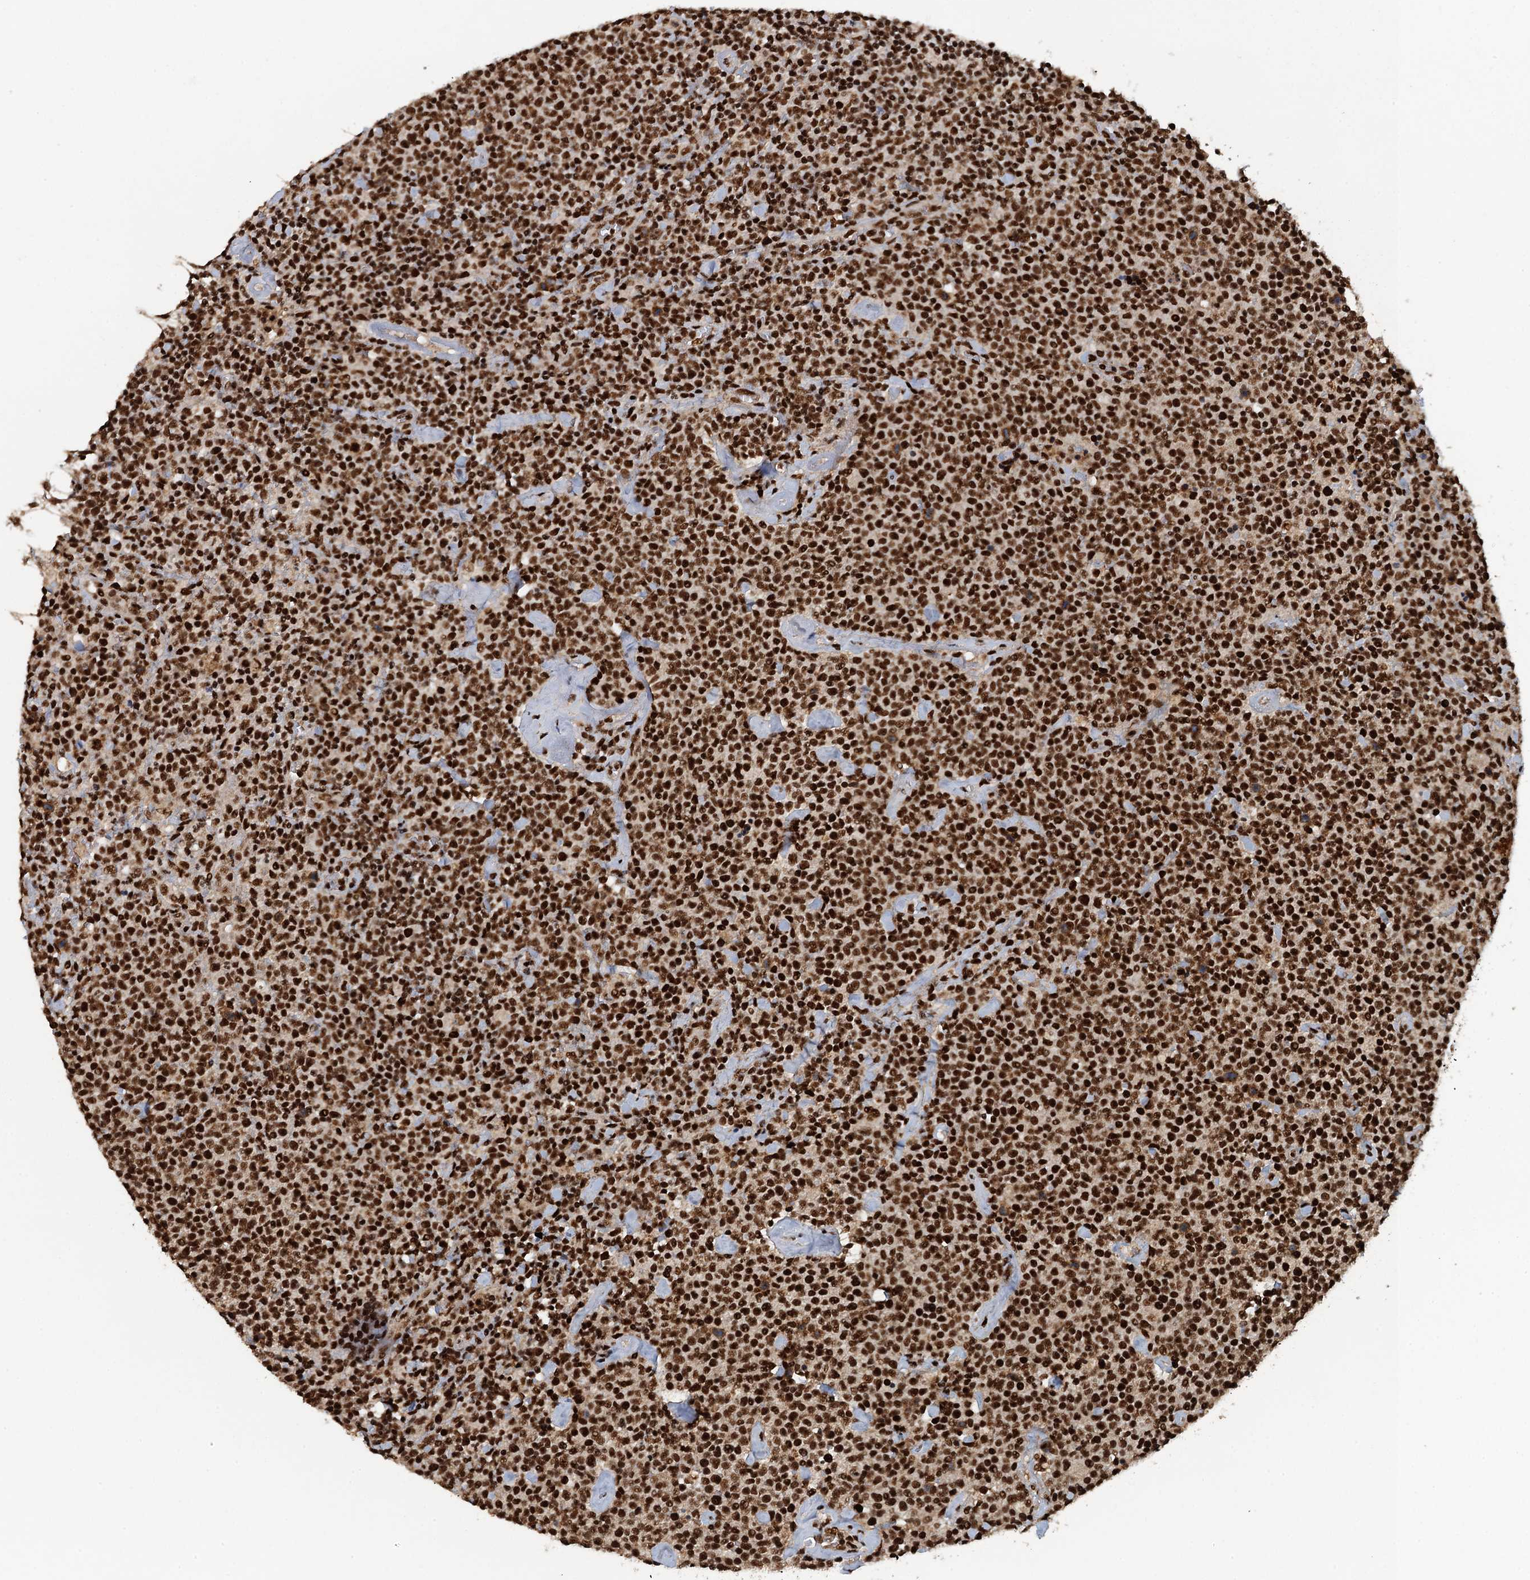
{"staining": {"intensity": "strong", "quantity": ">75%", "location": "nuclear"}, "tissue": "lymphoma", "cell_type": "Tumor cells", "image_type": "cancer", "snomed": [{"axis": "morphology", "description": "Malignant lymphoma, non-Hodgkin's type, High grade"}, {"axis": "topography", "description": "Lymph node"}], "caption": "Lymphoma stained for a protein (brown) shows strong nuclear positive expression in approximately >75% of tumor cells.", "gene": "ZC3H18", "patient": {"sex": "male", "age": 61}}